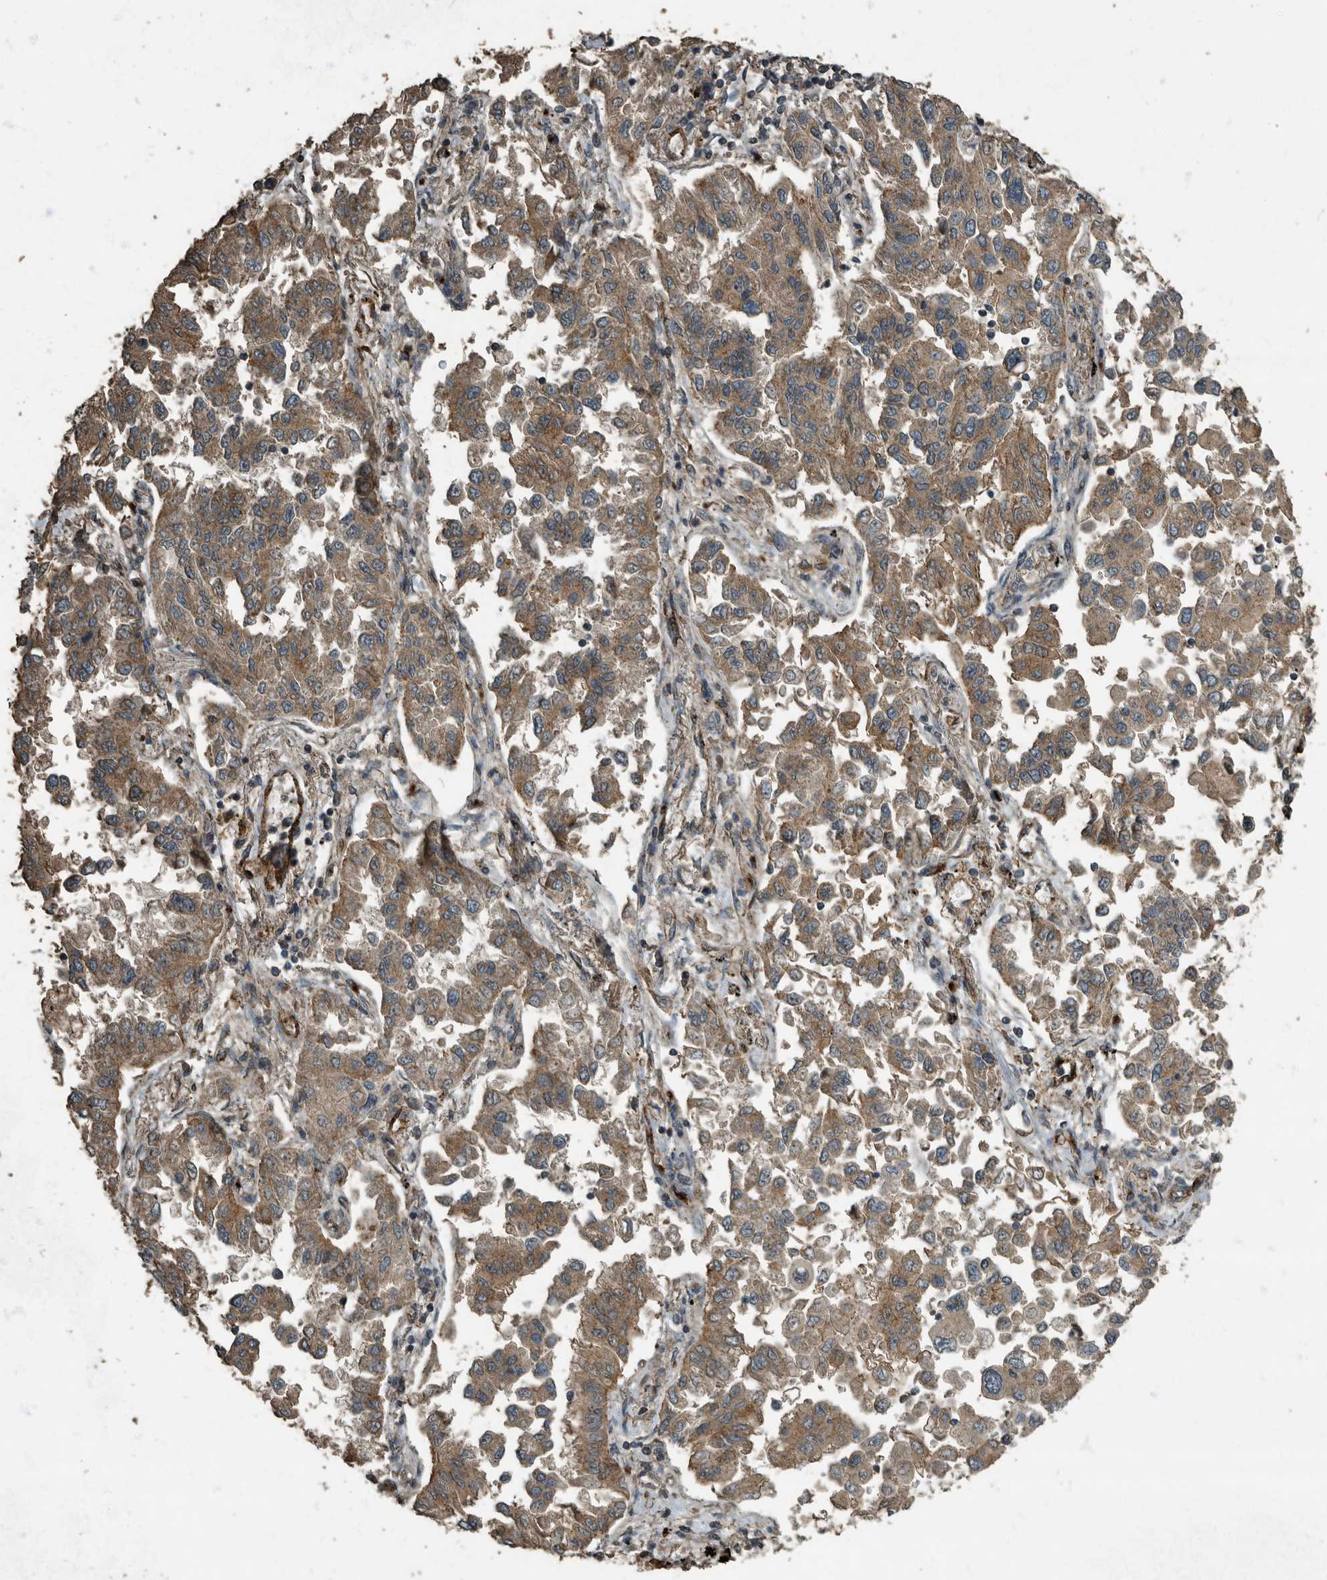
{"staining": {"intensity": "moderate", "quantity": ">75%", "location": "cytoplasmic/membranous"}, "tissue": "lung cancer", "cell_type": "Tumor cells", "image_type": "cancer", "snomed": [{"axis": "morphology", "description": "Adenocarcinoma, NOS"}, {"axis": "topography", "description": "Lung"}], "caption": "This image shows IHC staining of lung cancer (adenocarcinoma), with medium moderate cytoplasmic/membranous staining in approximately >75% of tumor cells.", "gene": "IL15RA", "patient": {"sex": "female", "age": 67}}